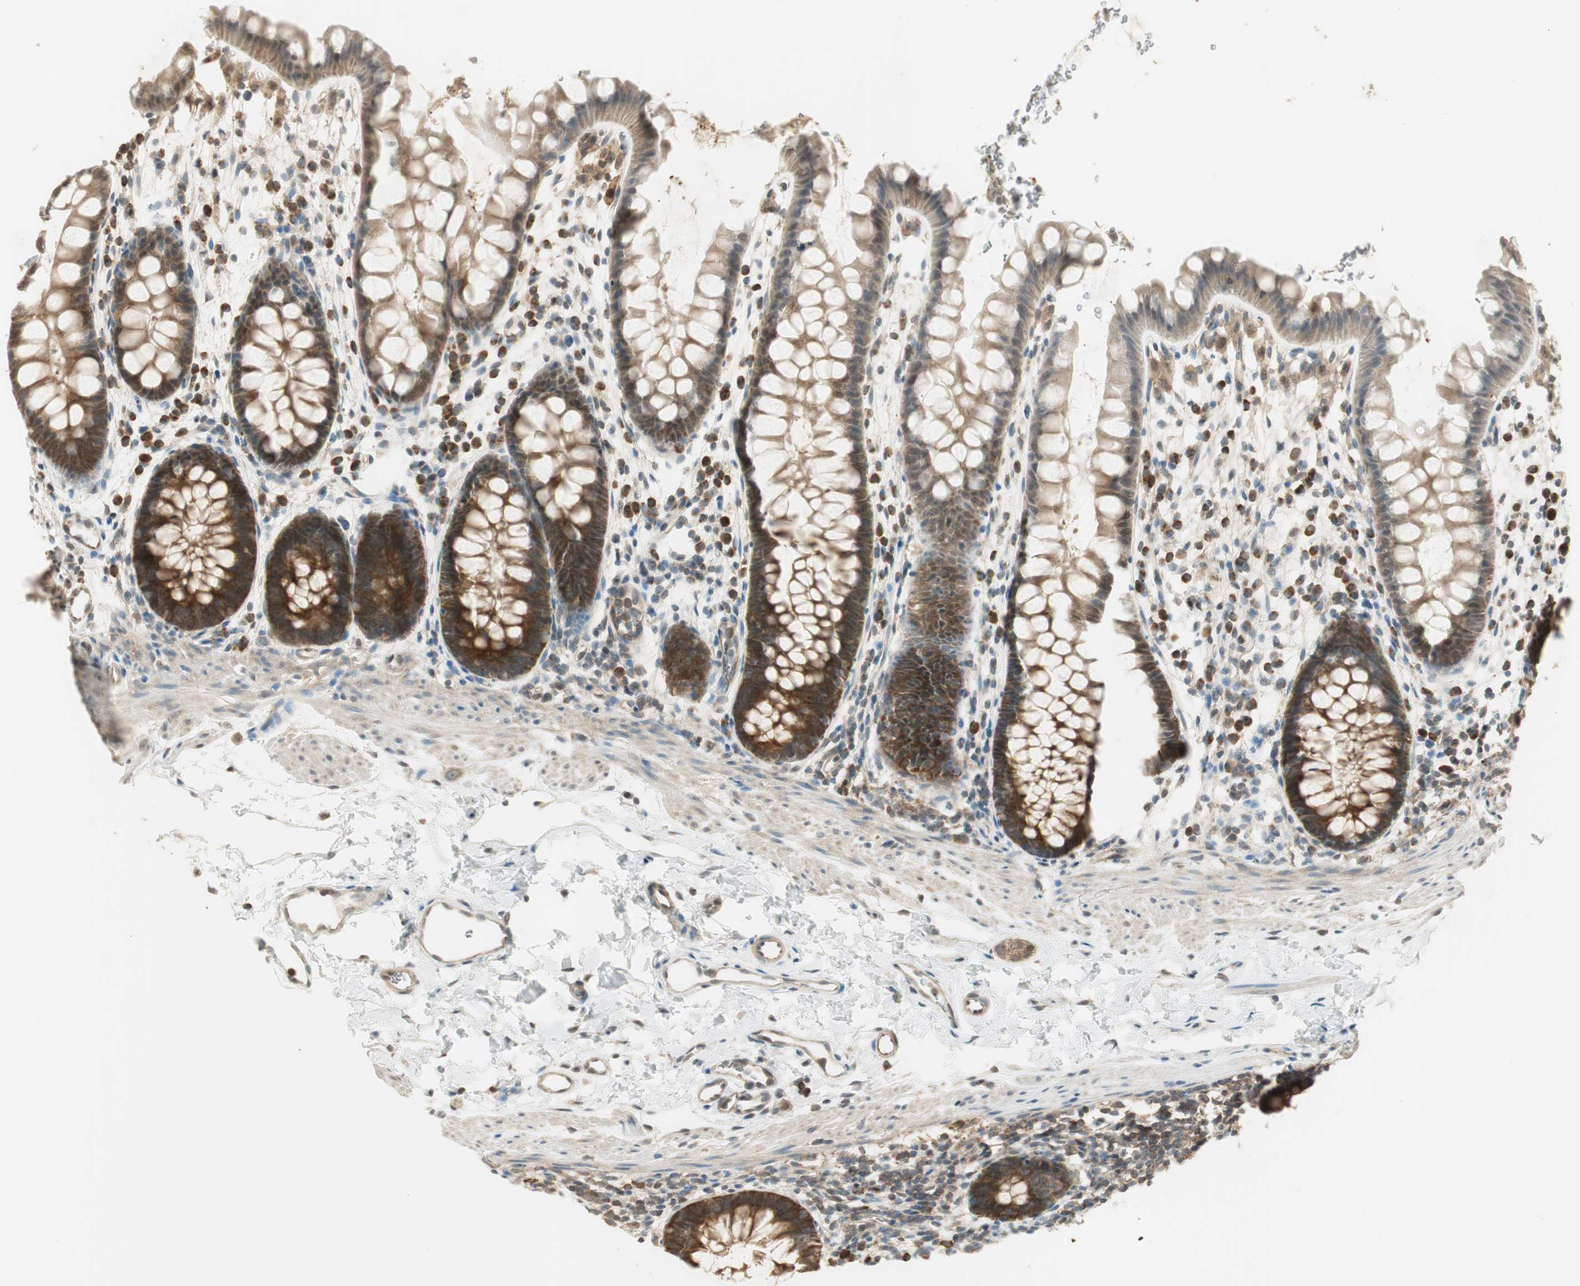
{"staining": {"intensity": "moderate", "quantity": "25%-75%", "location": "cytoplasmic/membranous"}, "tissue": "rectum", "cell_type": "Glandular cells", "image_type": "normal", "snomed": [{"axis": "morphology", "description": "Normal tissue, NOS"}, {"axis": "topography", "description": "Rectum"}], "caption": "Rectum stained with IHC shows moderate cytoplasmic/membranous staining in about 25%-75% of glandular cells.", "gene": "IPO5", "patient": {"sex": "female", "age": 24}}